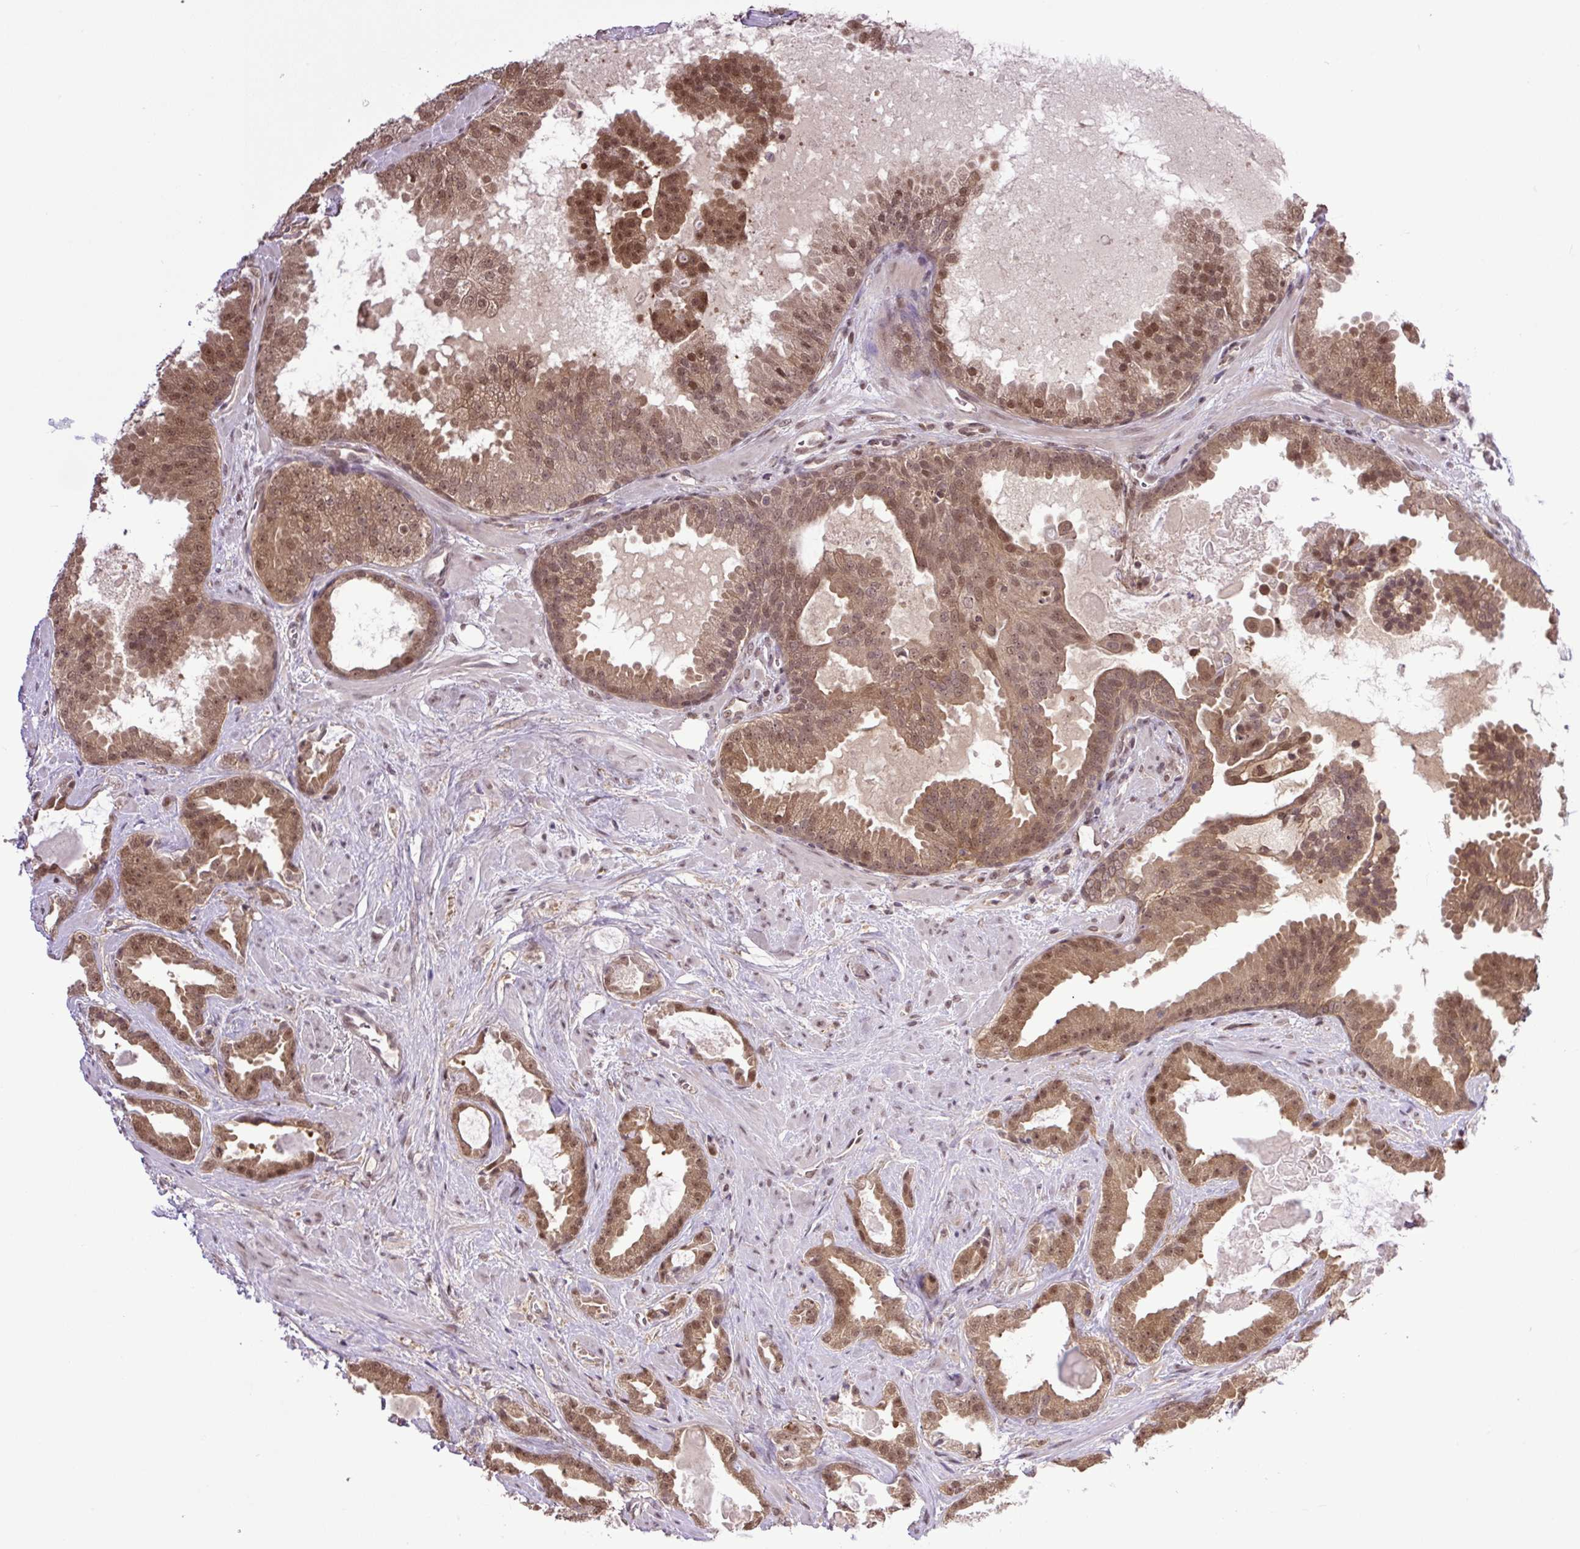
{"staining": {"intensity": "moderate", "quantity": ">75%", "location": "cytoplasmic/membranous,nuclear"}, "tissue": "prostate cancer", "cell_type": "Tumor cells", "image_type": "cancer", "snomed": [{"axis": "morphology", "description": "Adenocarcinoma, Low grade"}, {"axis": "topography", "description": "Prostate"}], "caption": "Protein staining of prostate cancer tissue exhibits moderate cytoplasmic/membranous and nuclear expression in approximately >75% of tumor cells.", "gene": "SGTA", "patient": {"sex": "male", "age": 62}}